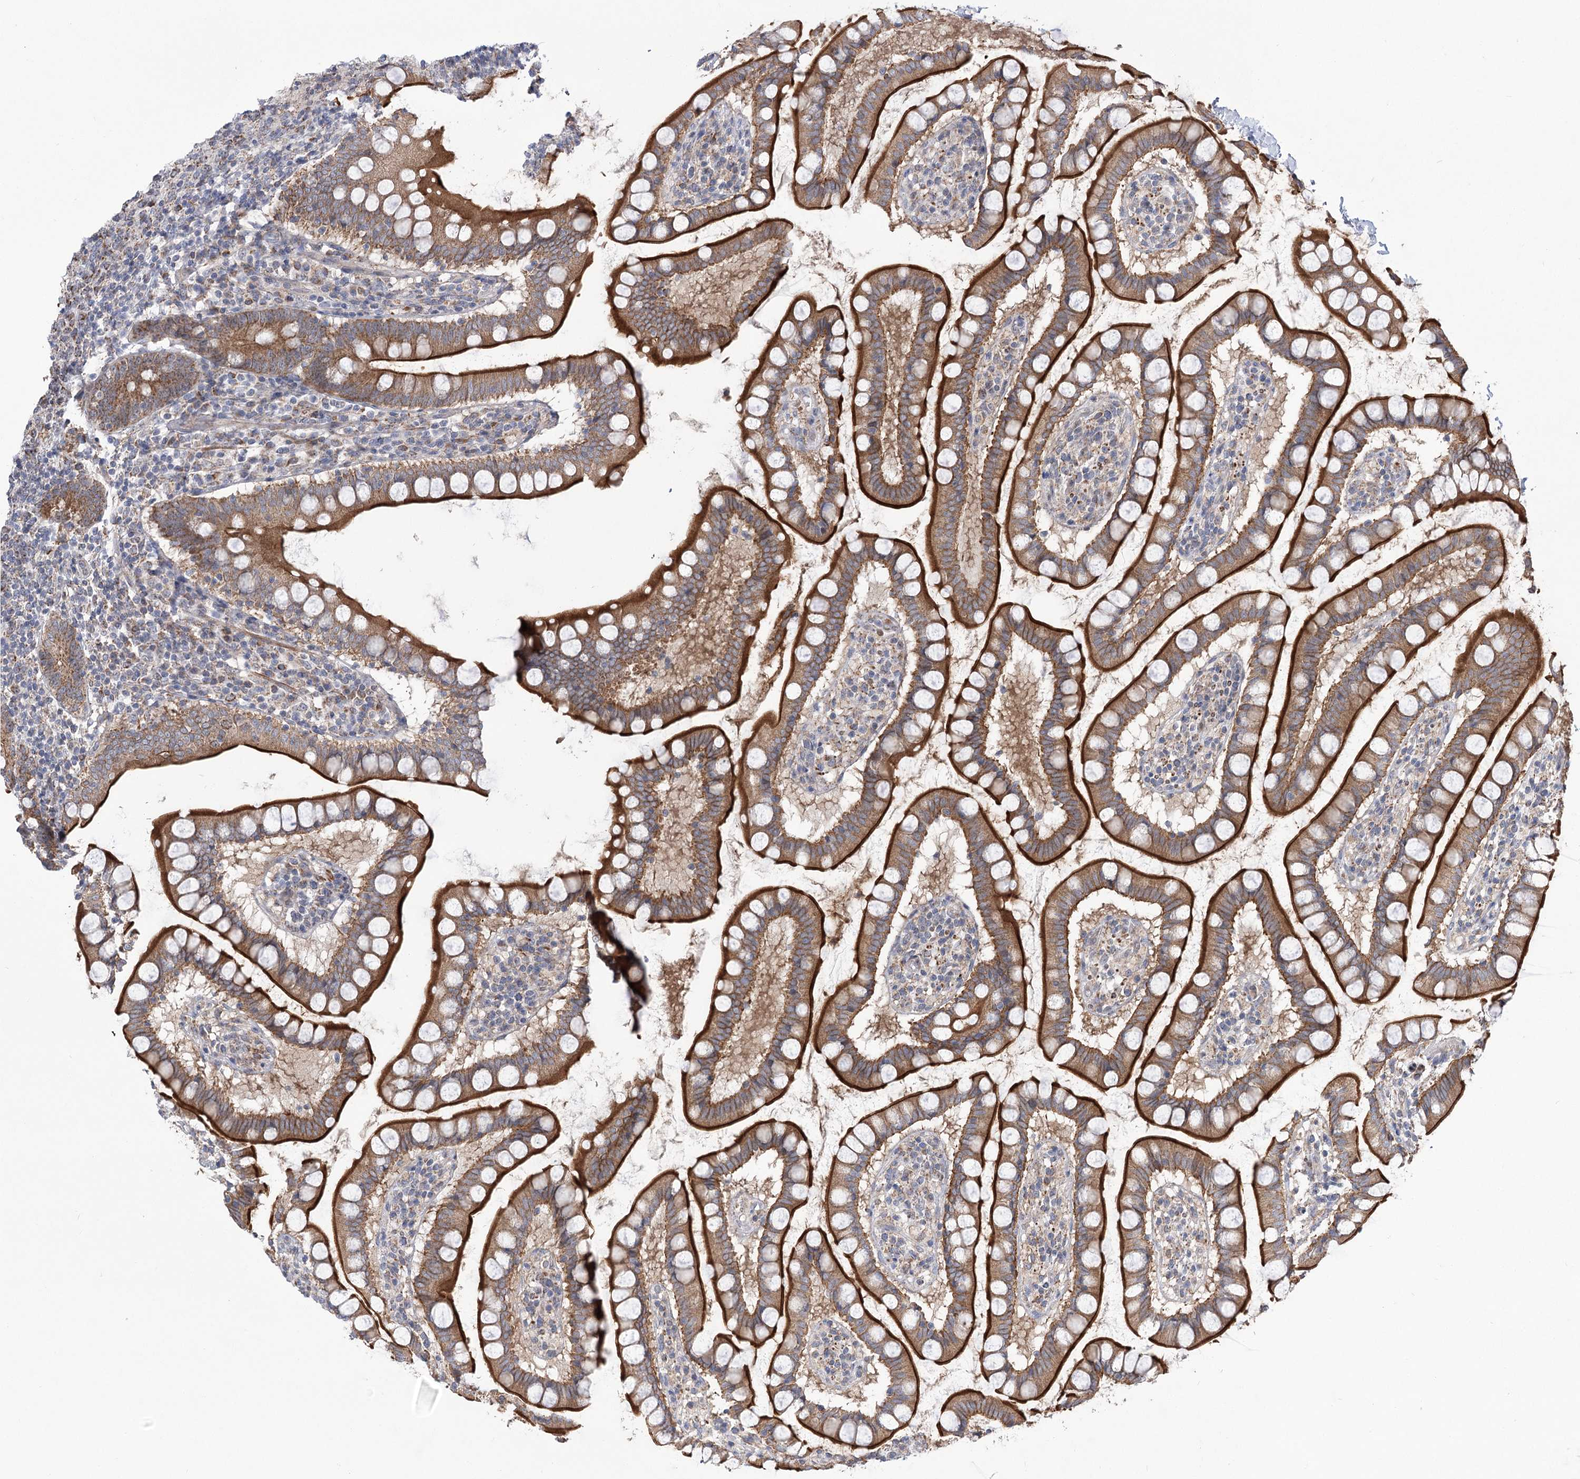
{"staining": {"intensity": "strong", "quantity": ">75%", "location": "cytoplasmic/membranous"}, "tissue": "small intestine", "cell_type": "Glandular cells", "image_type": "normal", "snomed": [{"axis": "morphology", "description": "Normal tissue, NOS"}, {"axis": "topography", "description": "Small intestine"}], "caption": "Protein staining reveals strong cytoplasmic/membranous positivity in about >75% of glandular cells in normal small intestine. (IHC, brightfield microscopy, high magnification).", "gene": "ECHDC3", "patient": {"sex": "female", "age": 84}}